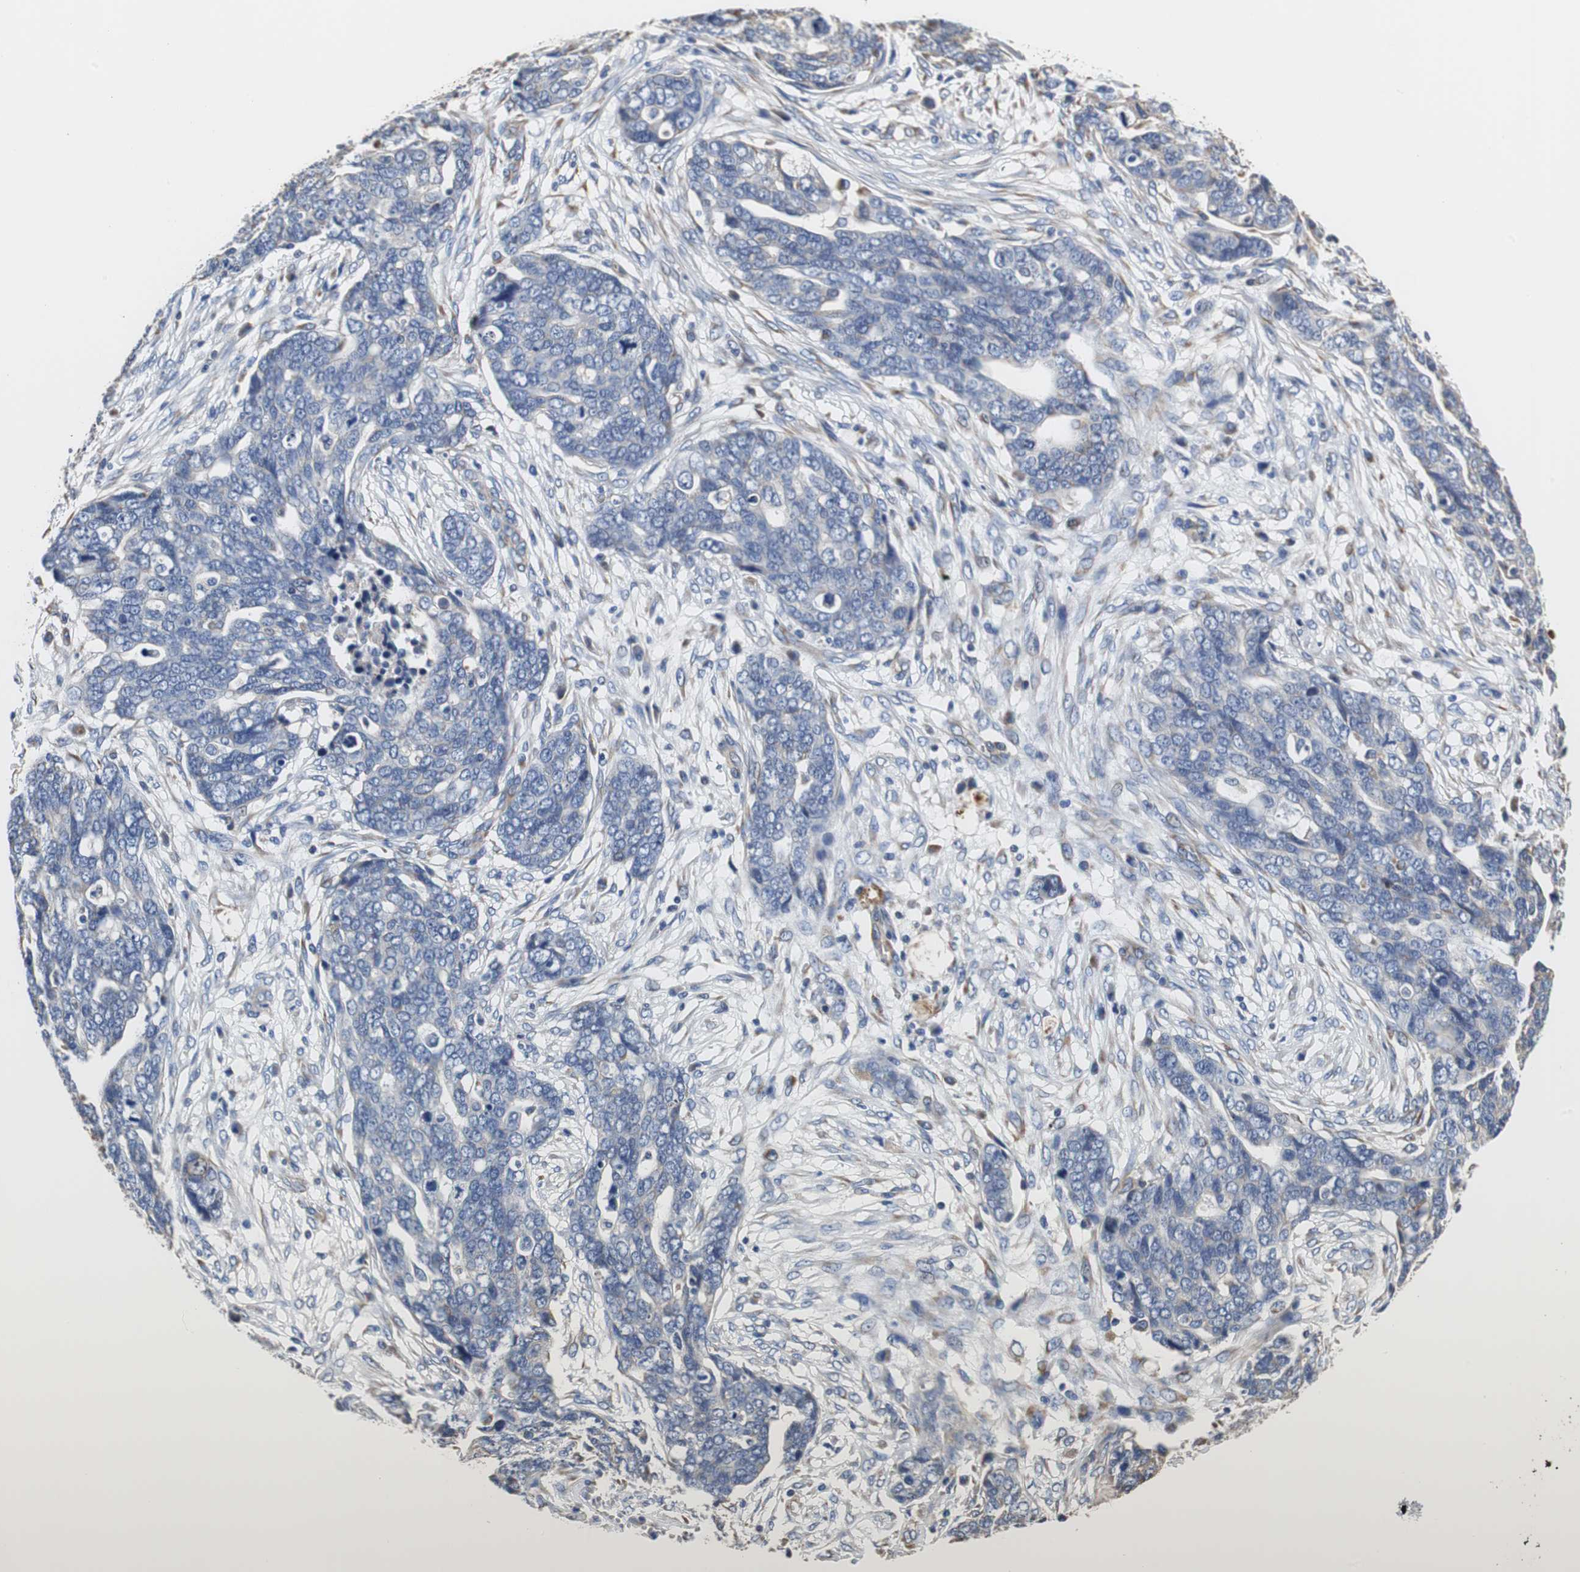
{"staining": {"intensity": "negative", "quantity": "none", "location": "none"}, "tissue": "ovarian cancer", "cell_type": "Tumor cells", "image_type": "cancer", "snomed": [{"axis": "morphology", "description": "Normal tissue, NOS"}, {"axis": "morphology", "description": "Cystadenocarcinoma, serous, NOS"}, {"axis": "topography", "description": "Fallopian tube"}, {"axis": "topography", "description": "Ovary"}], "caption": "Tumor cells show no significant expression in ovarian serous cystadenocarcinoma. (DAB (3,3'-diaminobenzidine) immunohistochemistry (IHC) with hematoxylin counter stain).", "gene": "PCK1", "patient": {"sex": "female", "age": 56}}